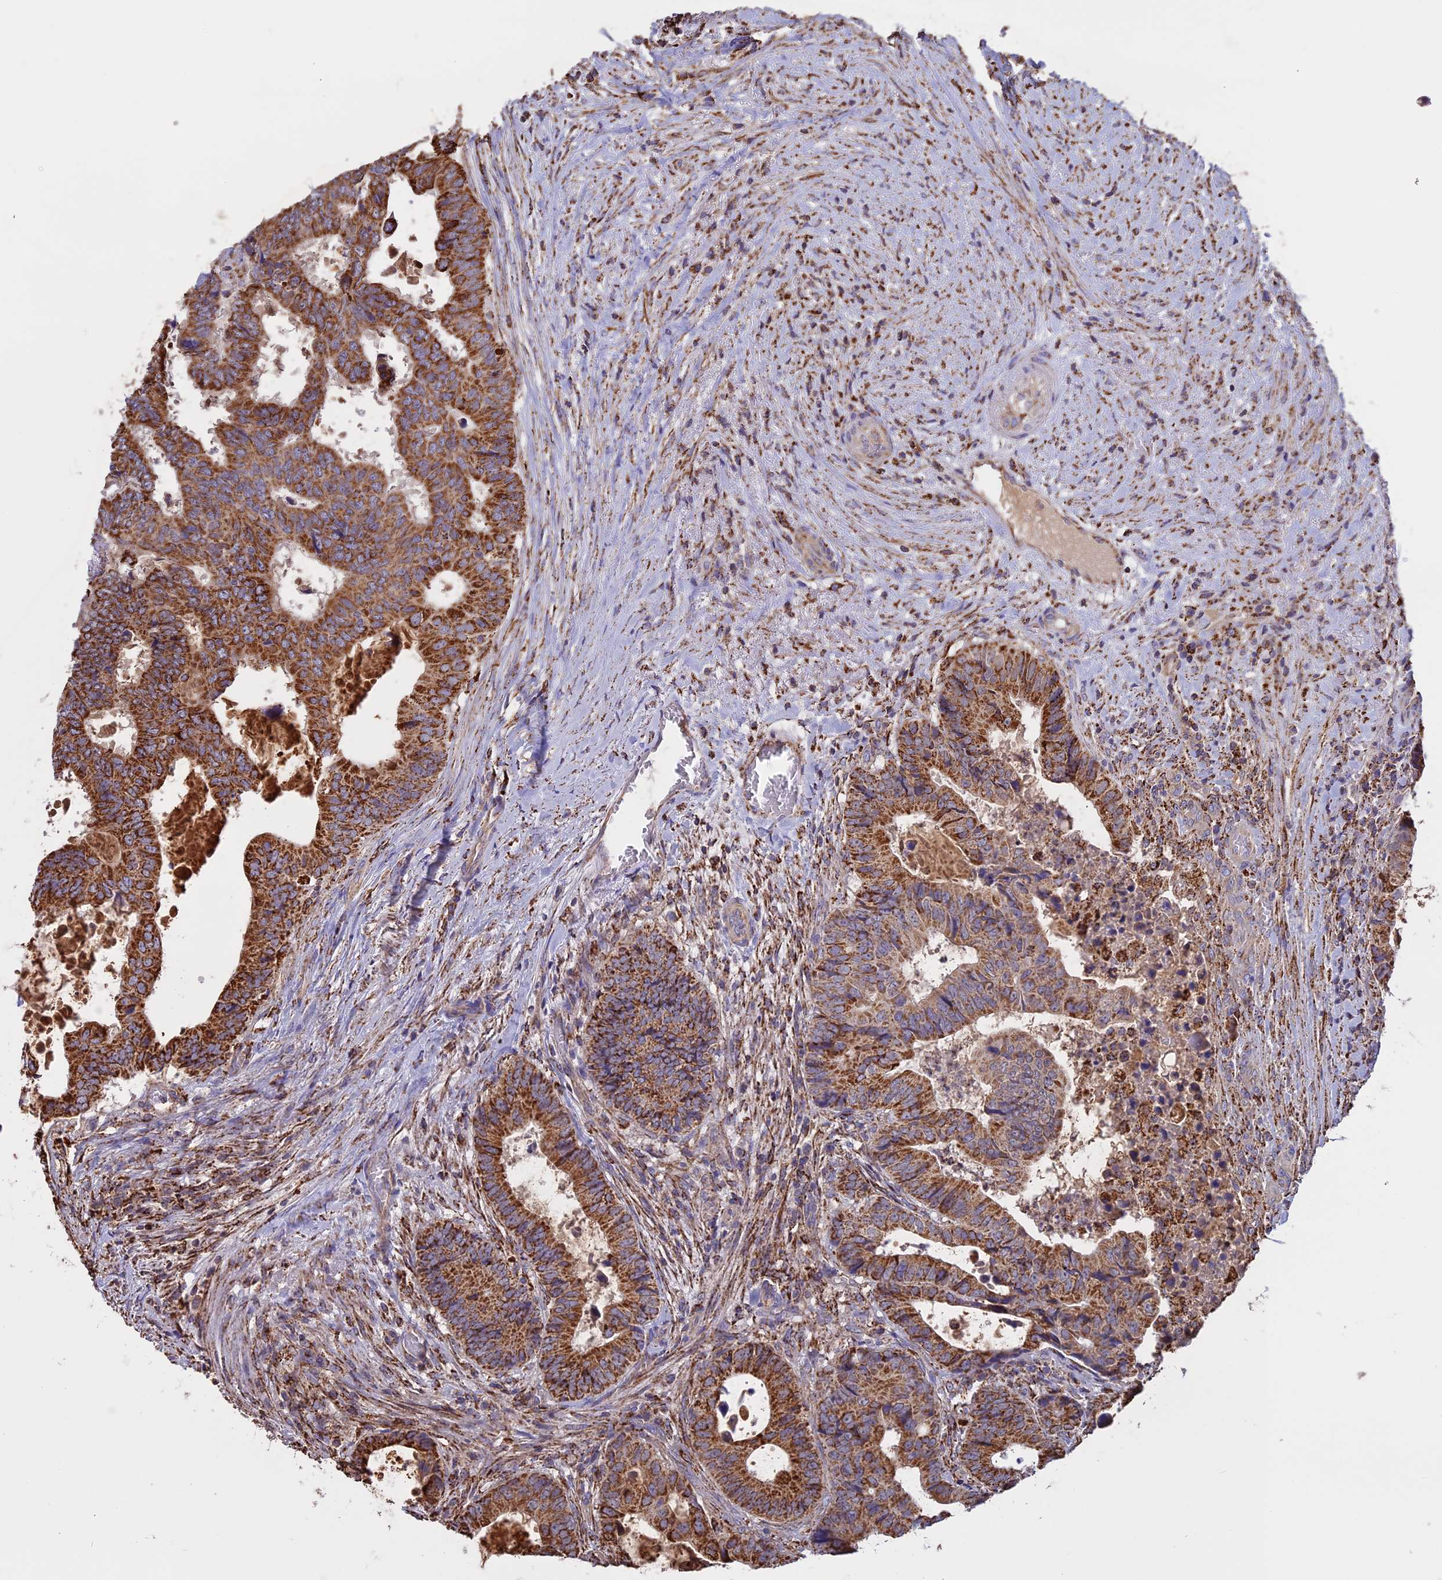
{"staining": {"intensity": "moderate", "quantity": ">75%", "location": "cytoplasmic/membranous"}, "tissue": "colorectal cancer", "cell_type": "Tumor cells", "image_type": "cancer", "snomed": [{"axis": "morphology", "description": "Adenocarcinoma, NOS"}, {"axis": "topography", "description": "Colon"}], "caption": "Immunohistochemical staining of human colorectal adenocarcinoma shows moderate cytoplasmic/membranous protein positivity in about >75% of tumor cells. (DAB (3,3'-diaminobenzidine) = brown stain, brightfield microscopy at high magnification).", "gene": "KCNG1", "patient": {"sex": "male", "age": 85}}